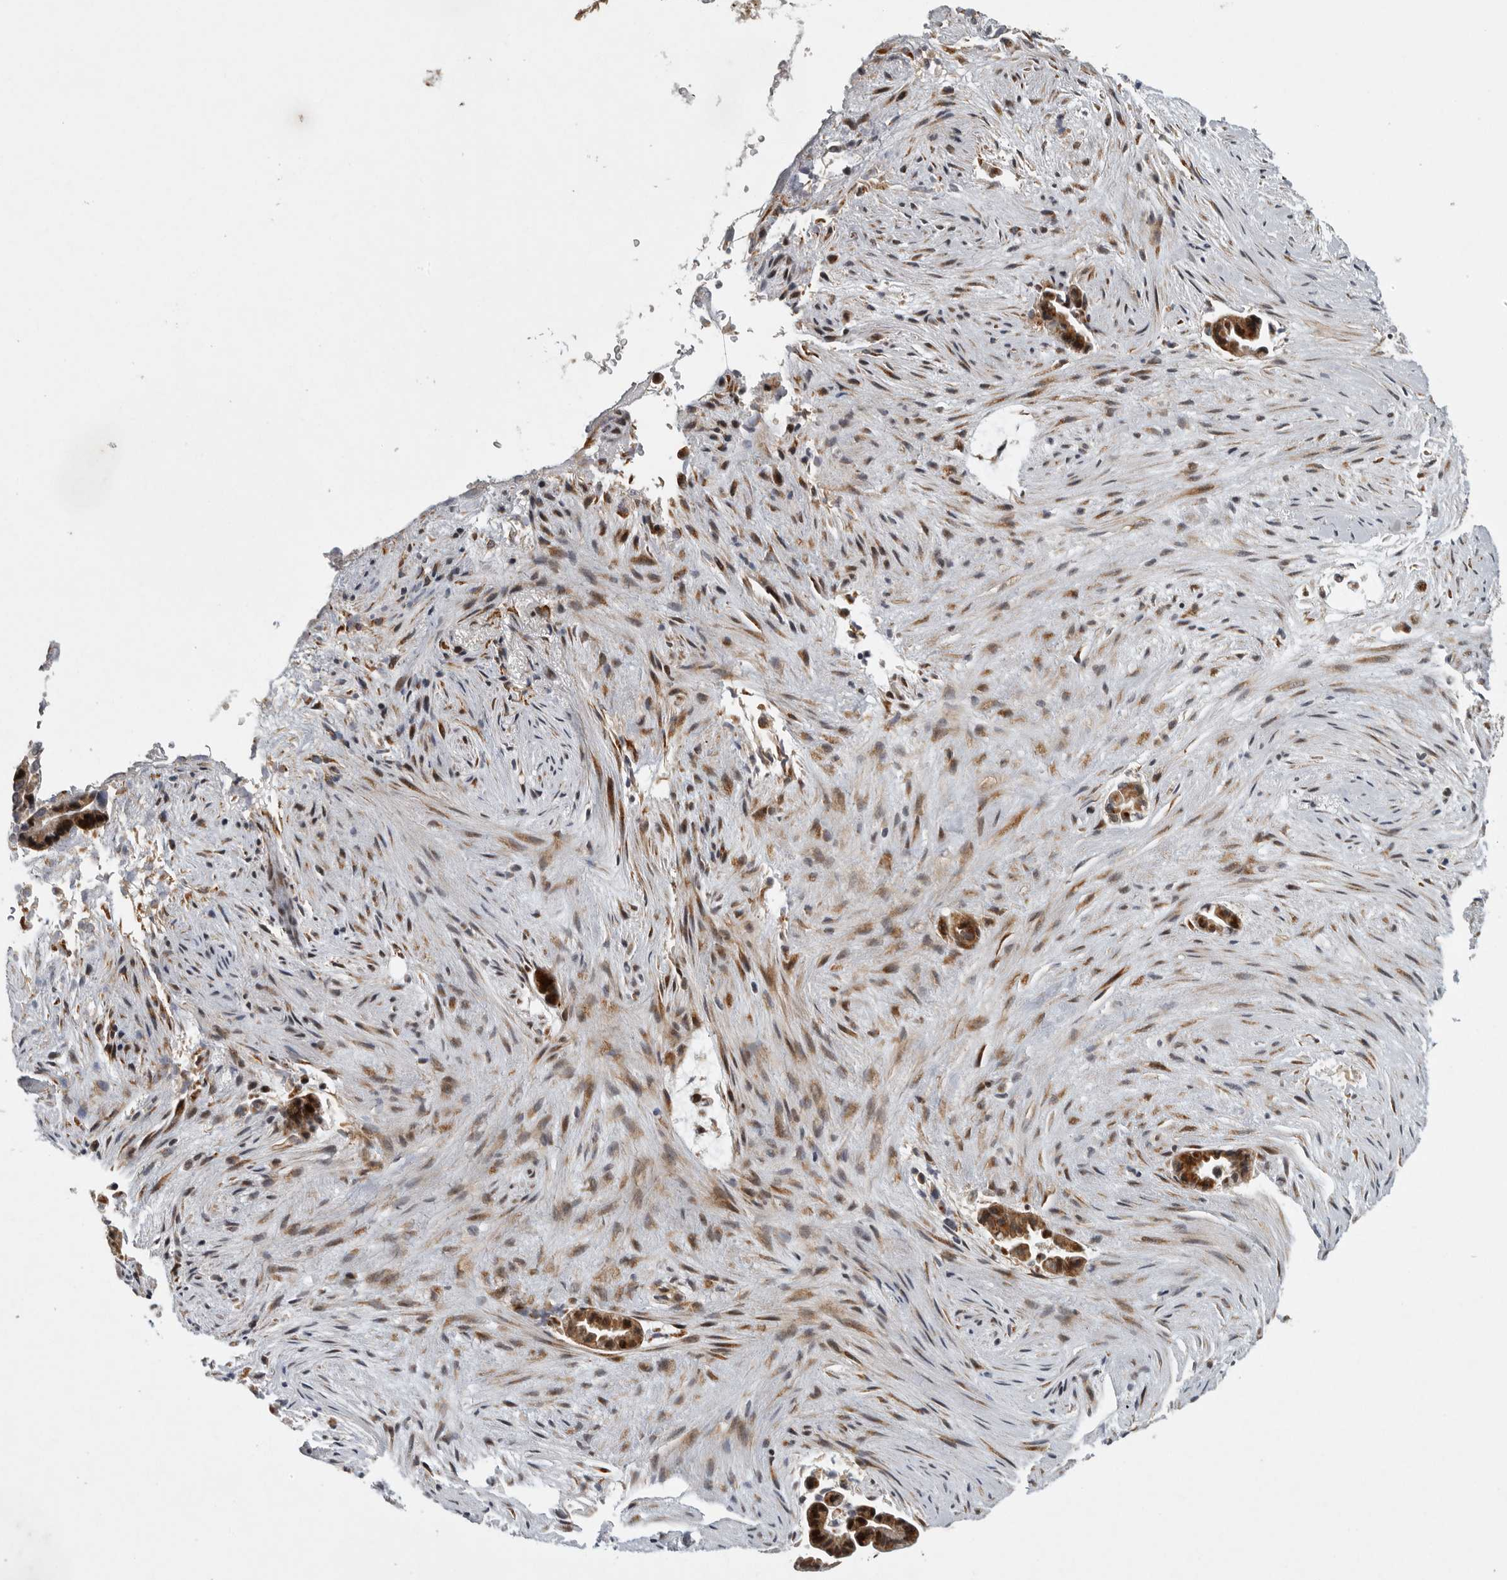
{"staining": {"intensity": "moderate", "quantity": ">75%", "location": "cytoplasmic/membranous"}, "tissue": "liver cancer", "cell_type": "Tumor cells", "image_type": "cancer", "snomed": [{"axis": "morphology", "description": "Cholangiocarcinoma"}, {"axis": "topography", "description": "Liver"}], "caption": "Brown immunohistochemical staining in liver cholangiocarcinoma displays moderate cytoplasmic/membranous positivity in about >75% of tumor cells.", "gene": "MPDZ", "patient": {"sex": "female", "age": 55}}